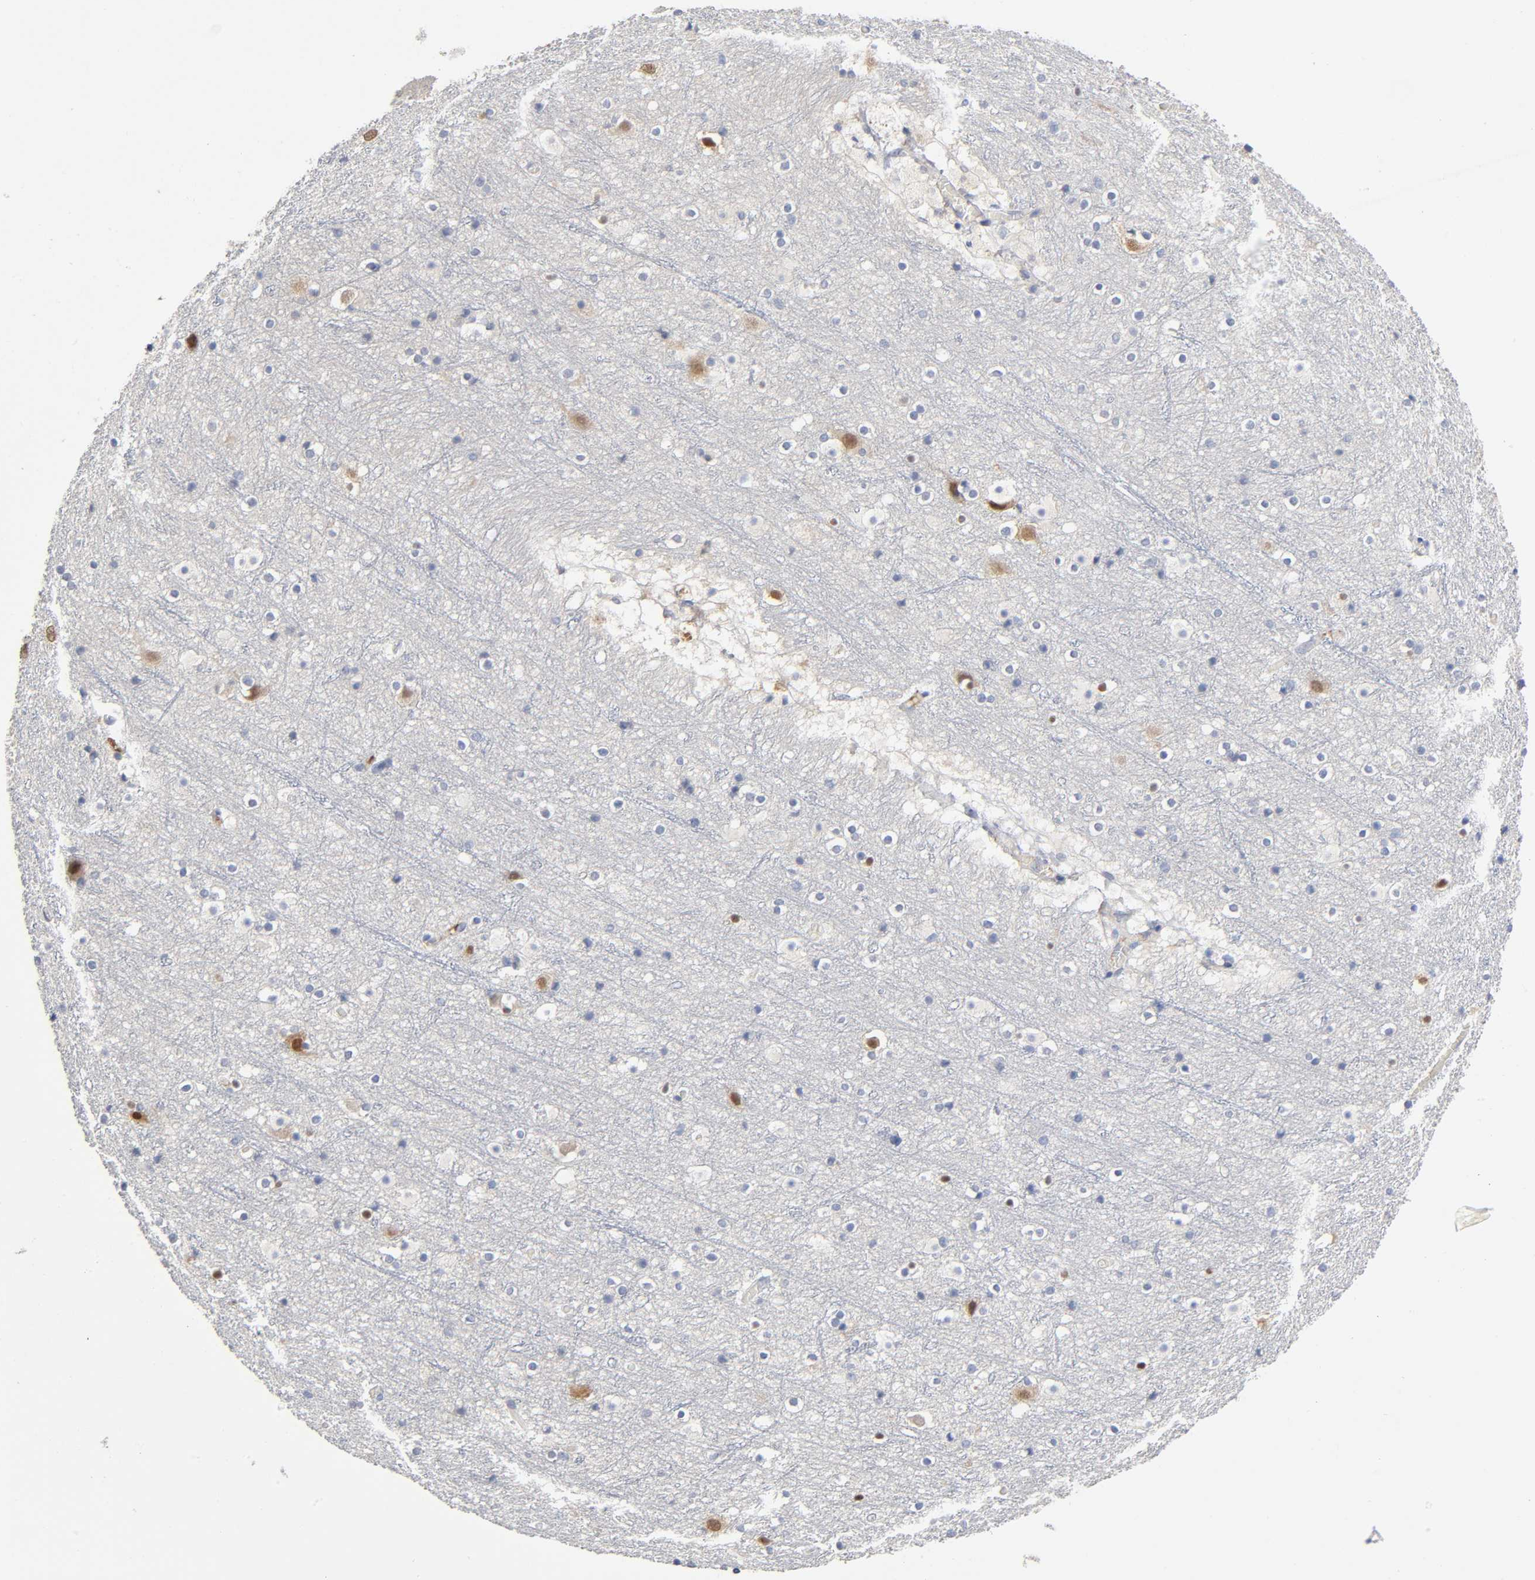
{"staining": {"intensity": "moderate", "quantity": "25%-75%", "location": "cytoplasmic/membranous"}, "tissue": "cerebral cortex", "cell_type": "Endothelial cells", "image_type": "normal", "snomed": [{"axis": "morphology", "description": "Normal tissue, NOS"}, {"axis": "topography", "description": "Cerebral cortex"}], "caption": "This image demonstrates immunohistochemistry staining of unremarkable cerebral cortex, with medium moderate cytoplasmic/membranous staining in about 25%-75% of endothelial cells.", "gene": "NOVA1", "patient": {"sex": "male", "age": 45}}